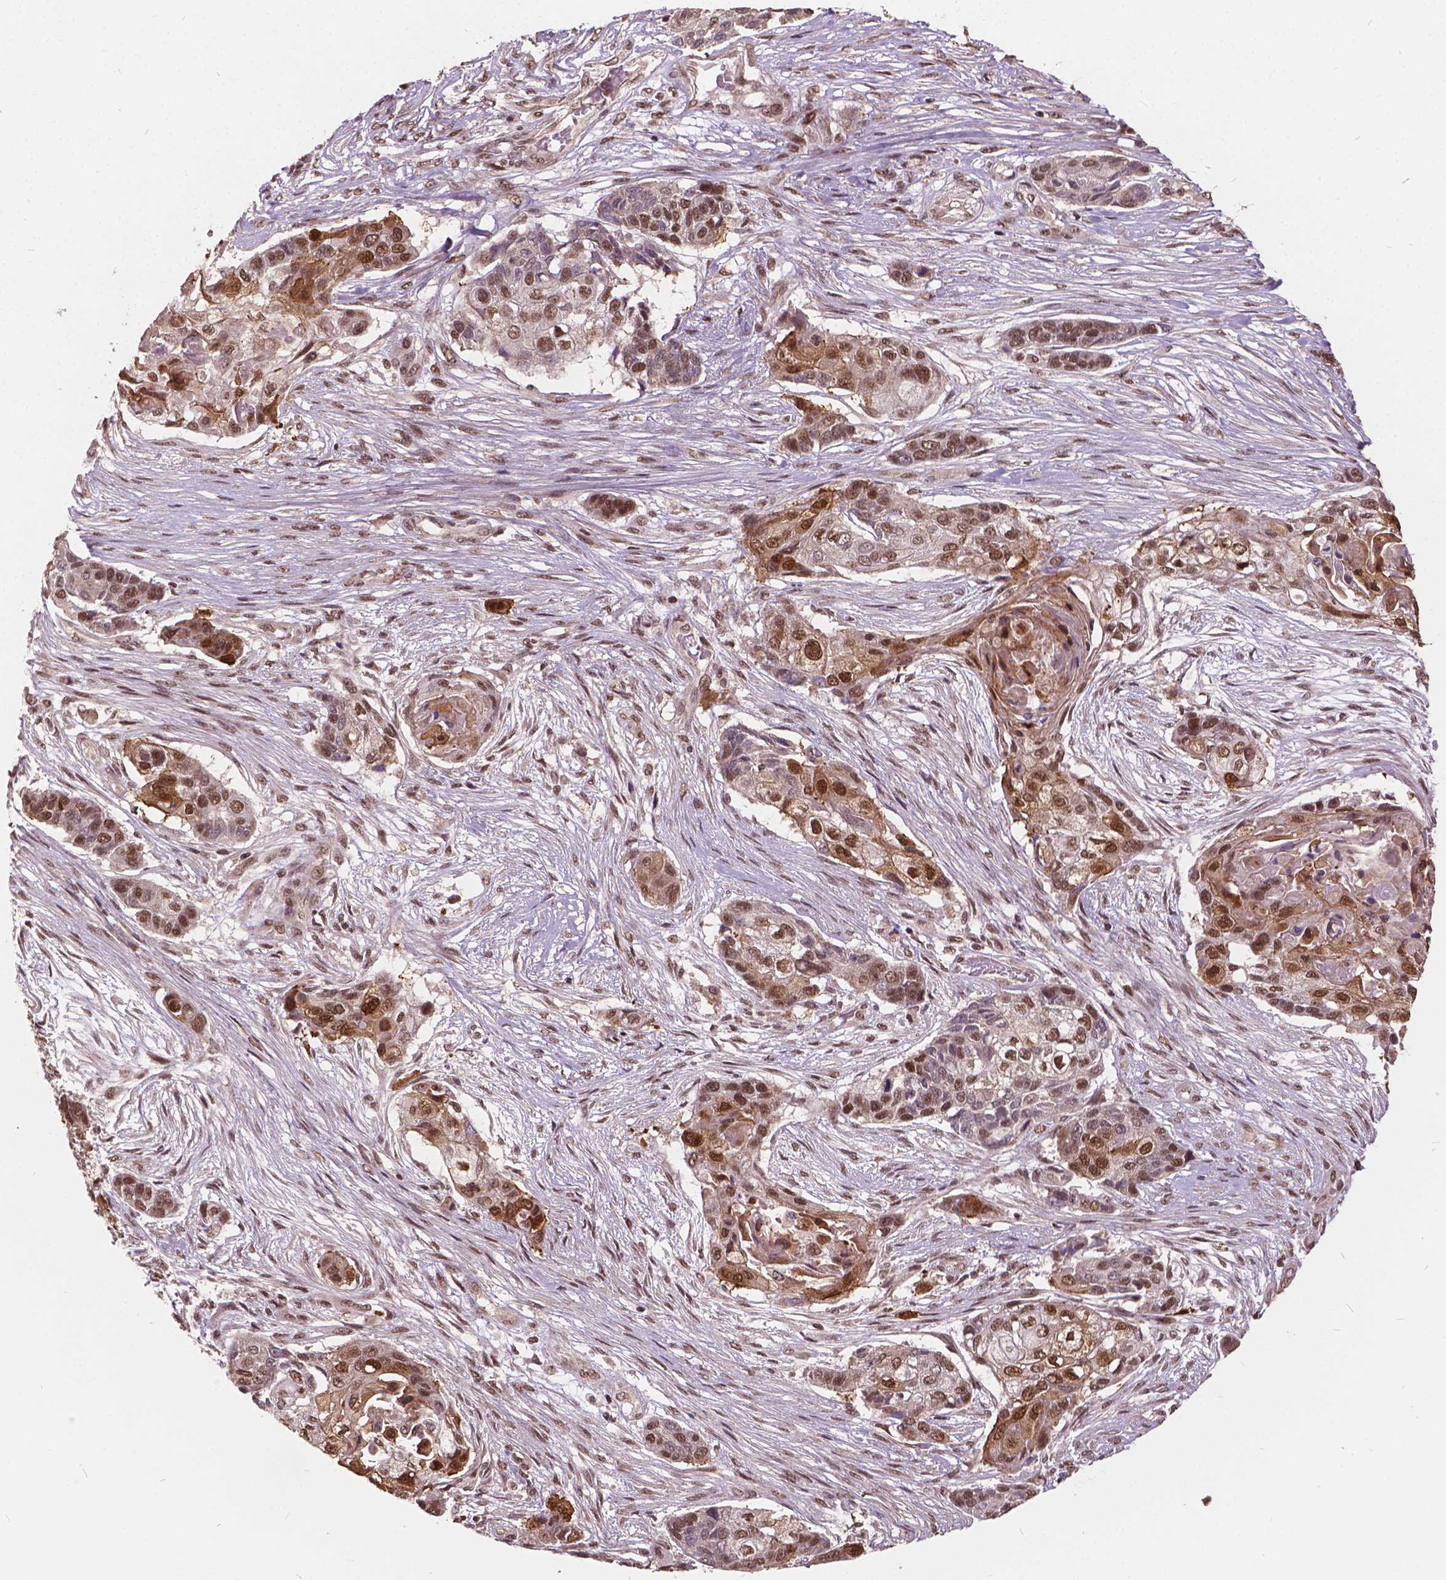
{"staining": {"intensity": "moderate", "quantity": ">75%", "location": "cytoplasmic/membranous,nuclear"}, "tissue": "lung cancer", "cell_type": "Tumor cells", "image_type": "cancer", "snomed": [{"axis": "morphology", "description": "Squamous cell carcinoma, NOS"}, {"axis": "topography", "description": "Lung"}], "caption": "IHC image of lung cancer stained for a protein (brown), which reveals medium levels of moderate cytoplasmic/membranous and nuclear expression in about >75% of tumor cells.", "gene": "GPS2", "patient": {"sex": "male", "age": 69}}